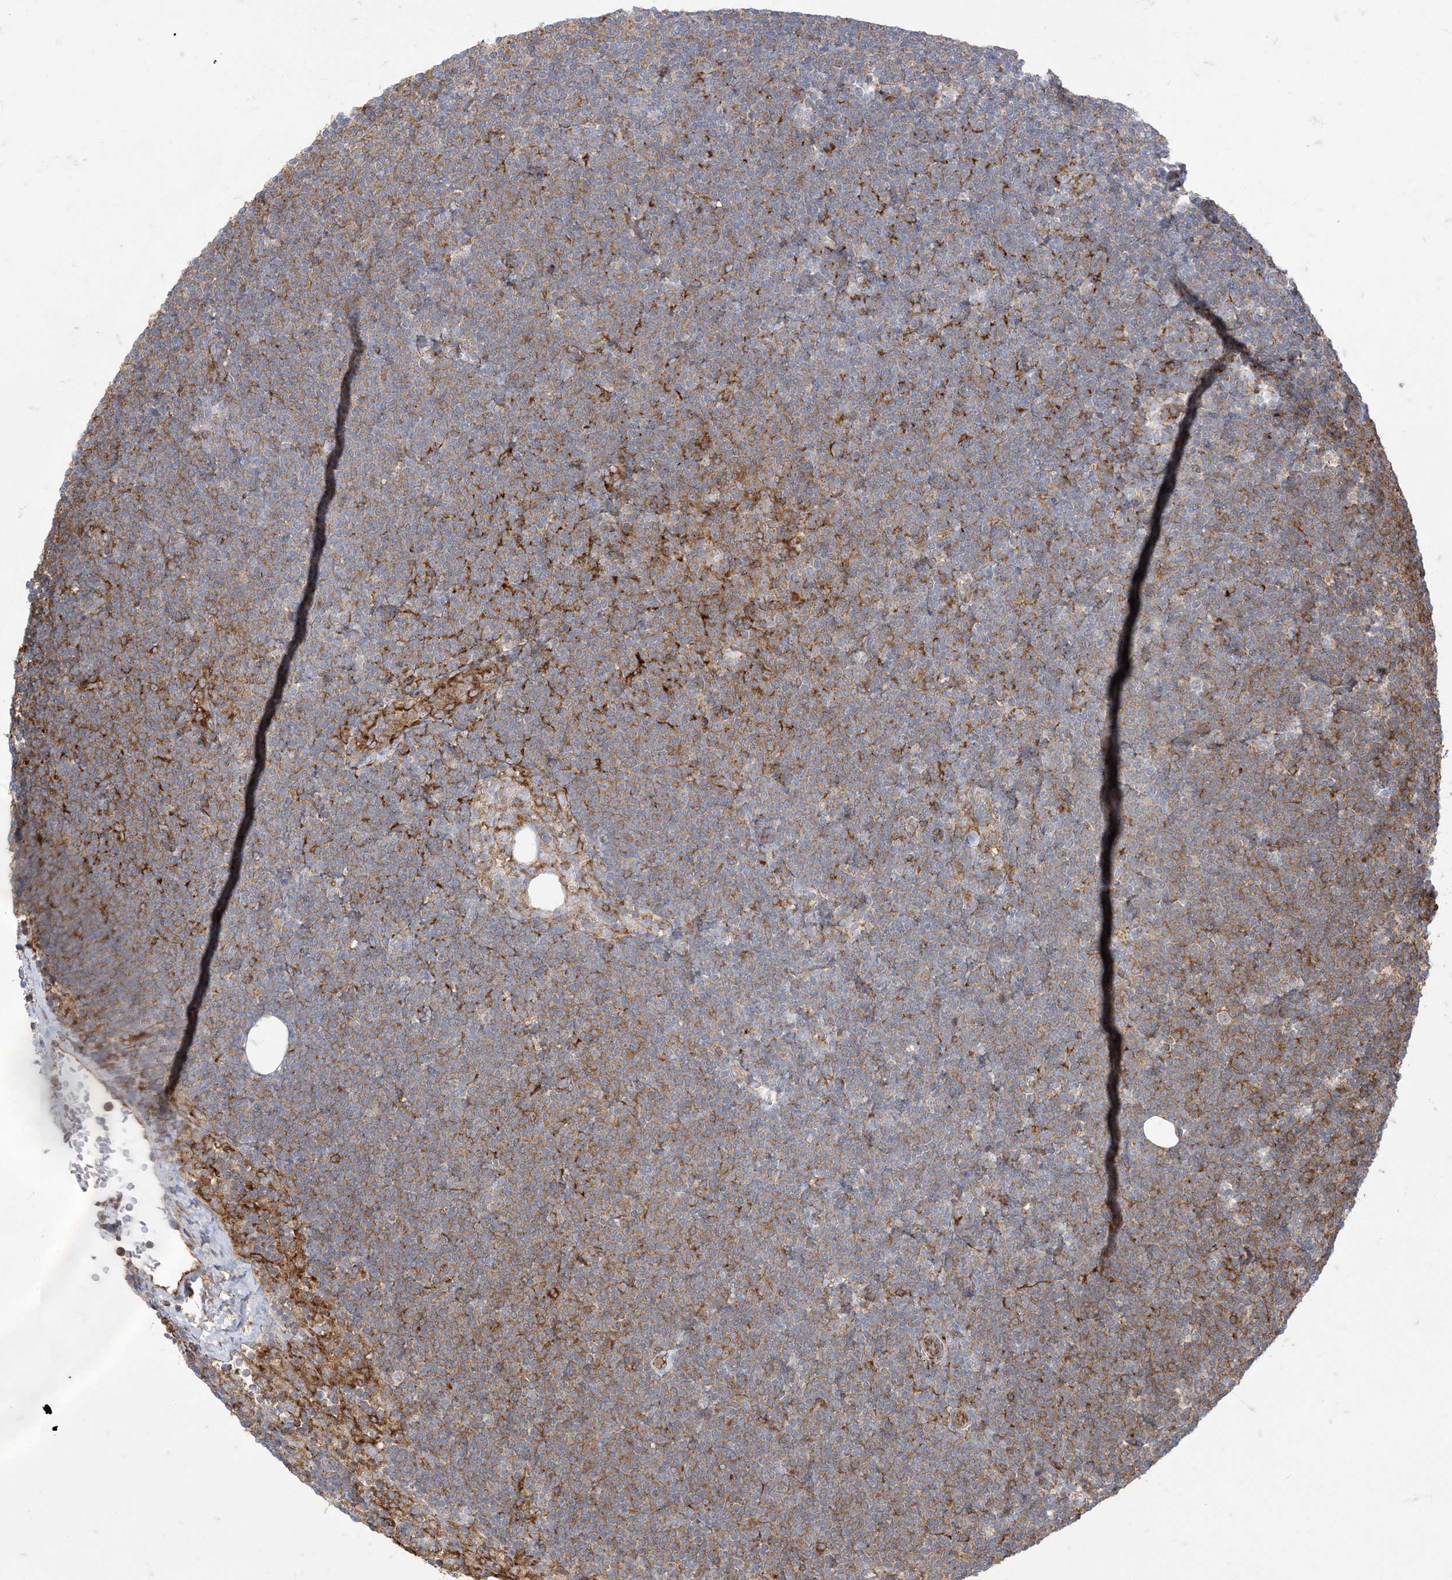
{"staining": {"intensity": "moderate", "quantity": "<25%", "location": "cytoplasmic/membranous"}, "tissue": "lymphoma", "cell_type": "Tumor cells", "image_type": "cancer", "snomed": [{"axis": "morphology", "description": "Malignant lymphoma, non-Hodgkin's type, Low grade"}, {"axis": "topography", "description": "Lymph node"}], "caption": "Immunohistochemistry of lymphoma reveals low levels of moderate cytoplasmic/membranous staining in approximately <25% of tumor cells.", "gene": "DERL3", "patient": {"sex": "female", "age": 53}}